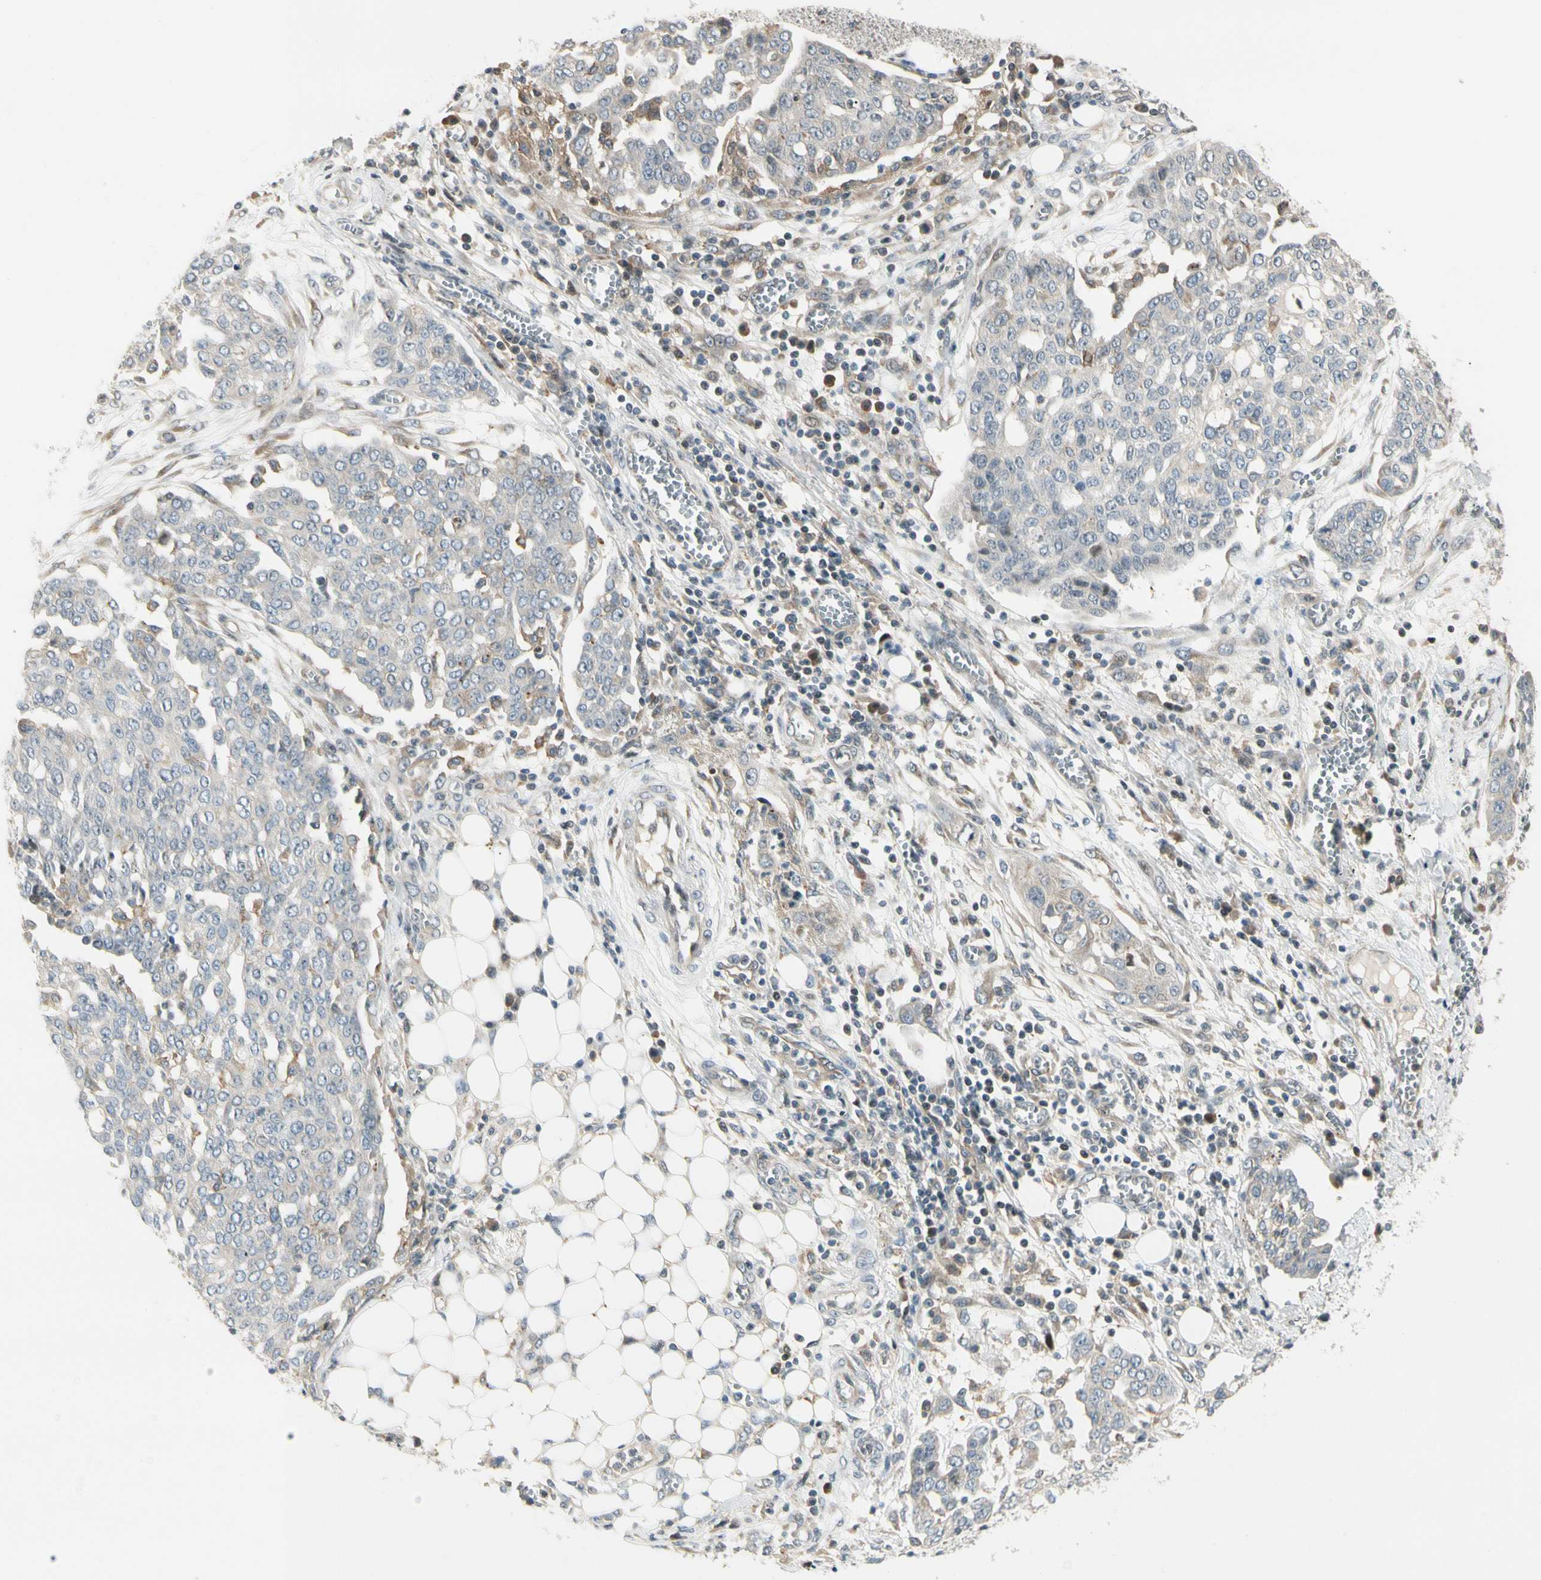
{"staining": {"intensity": "negative", "quantity": "none", "location": "none"}, "tissue": "ovarian cancer", "cell_type": "Tumor cells", "image_type": "cancer", "snomed": [{"axis": "morphology", "description": "Cystadenocarcinoma, serous, NOS"}, {"axis": "topography", "description": "Soft tissue"}, {"axis": "topography", "description": "Ovary"}], "caption": "This micrograph is of serous cystadenocarcinoma (ovarian) stained with immunohistochemistry to label a protein in brown with the nuclei are counter-stained blue. There is no positivity in tumor cells. (DAB IHC, high magnification).", "gene": "FNDC3B", "patient": {"sex": "female", "age": 57}}